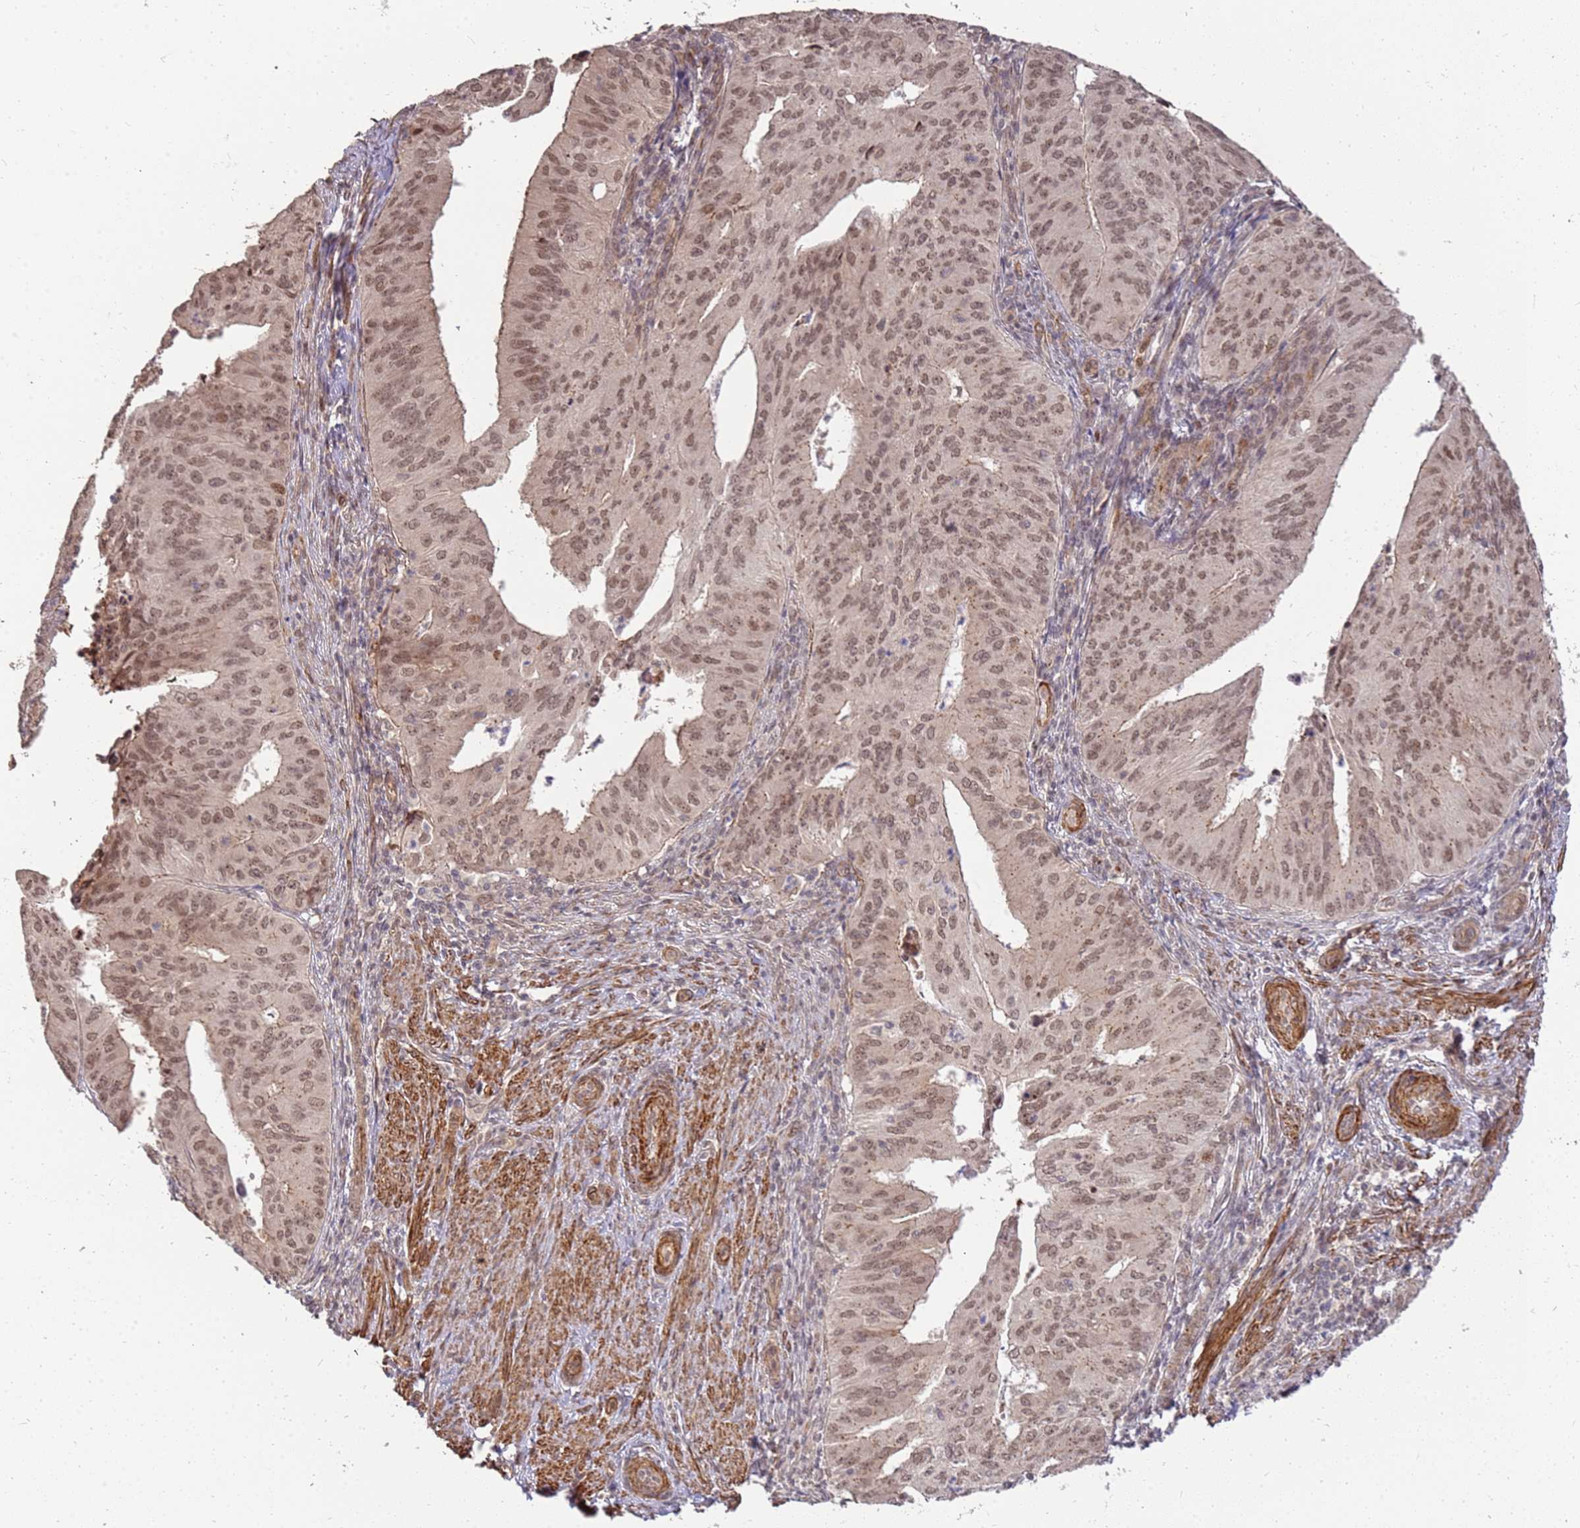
{"staining": {"intensity": "moderate", "quantity": ">75%", "location": "nuclear"}, "tissue": "endometrial cancer", "cell_type": "Tumor cells", "image_type": "cancer", "snomed": [{"axis": "morphology", "description": "Adenocarcinoma, NOS"}, {"axis": "topography", "description": "Endometrium"}], "caption": "Endometrial cancer stained with a protein marker displays moderate staining in tumor cells.", "gene": "ST18", "patient": {"sex": "female", "age": 50}}